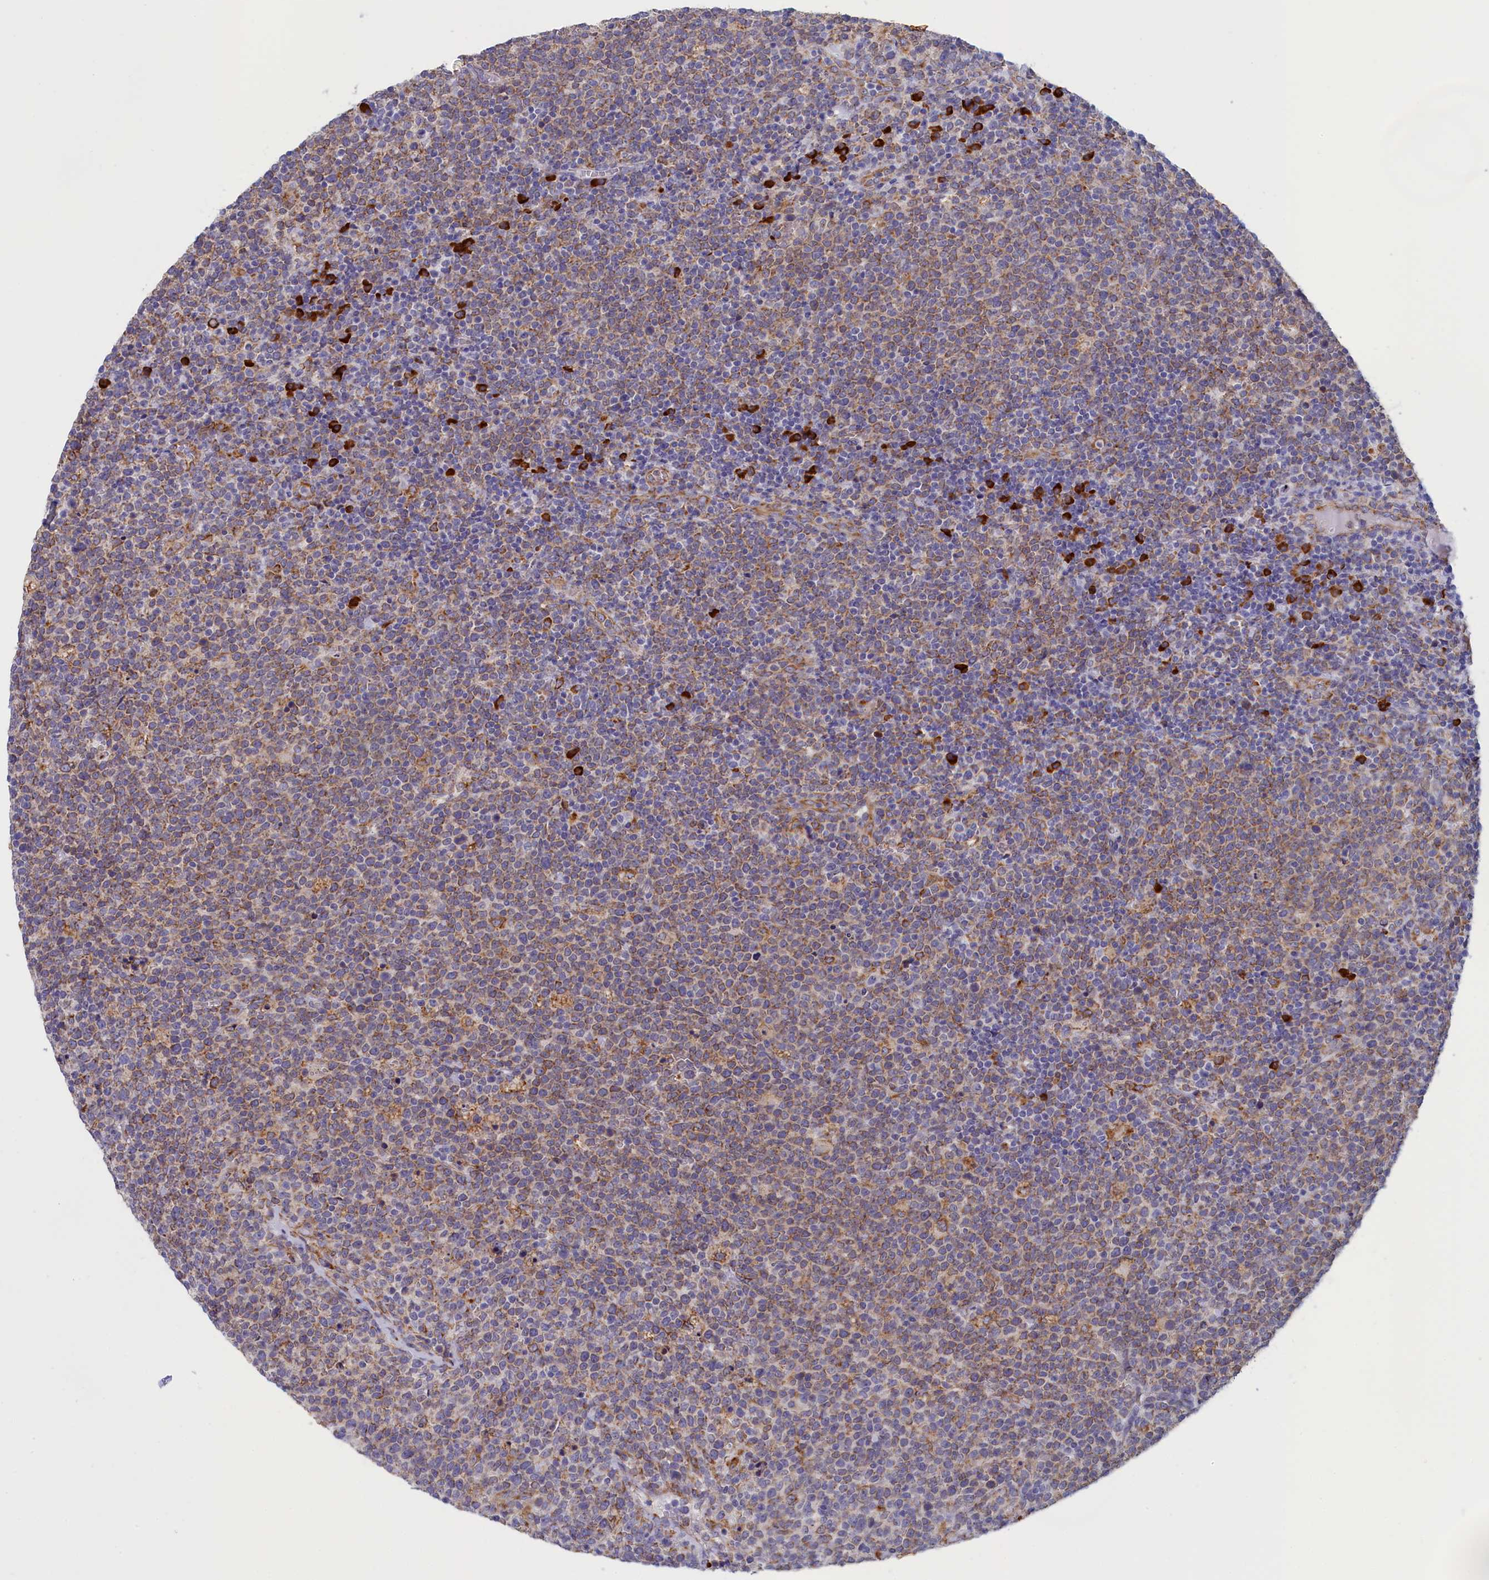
{"staining": {"intensity": "weak", "quantity": "25%-75%", "location": "cytoplasmic/membranous"}, "tissue": "lymphoma", "cell_type": "Tumor cells", "image_type": "cancer", "snomed": [{"axis": "morphology", "description": "Malignant lymphoma, non-Hodgkin's type, High grade"}, {"axis": "topography", "description": "Lymph node"}], "caption": "Malignant lymphoma, non-Hodgkin's type (high-grade) stained for a protein reveals weak cytoplasmic/membranous positivity in tumor cells. (DAB (3,3'-diaminobenzidine) = brown stain, brightfield microscopy at high magnification).", "gene": "CCDC68", "patient": {"sex": "male", "age": 61}}